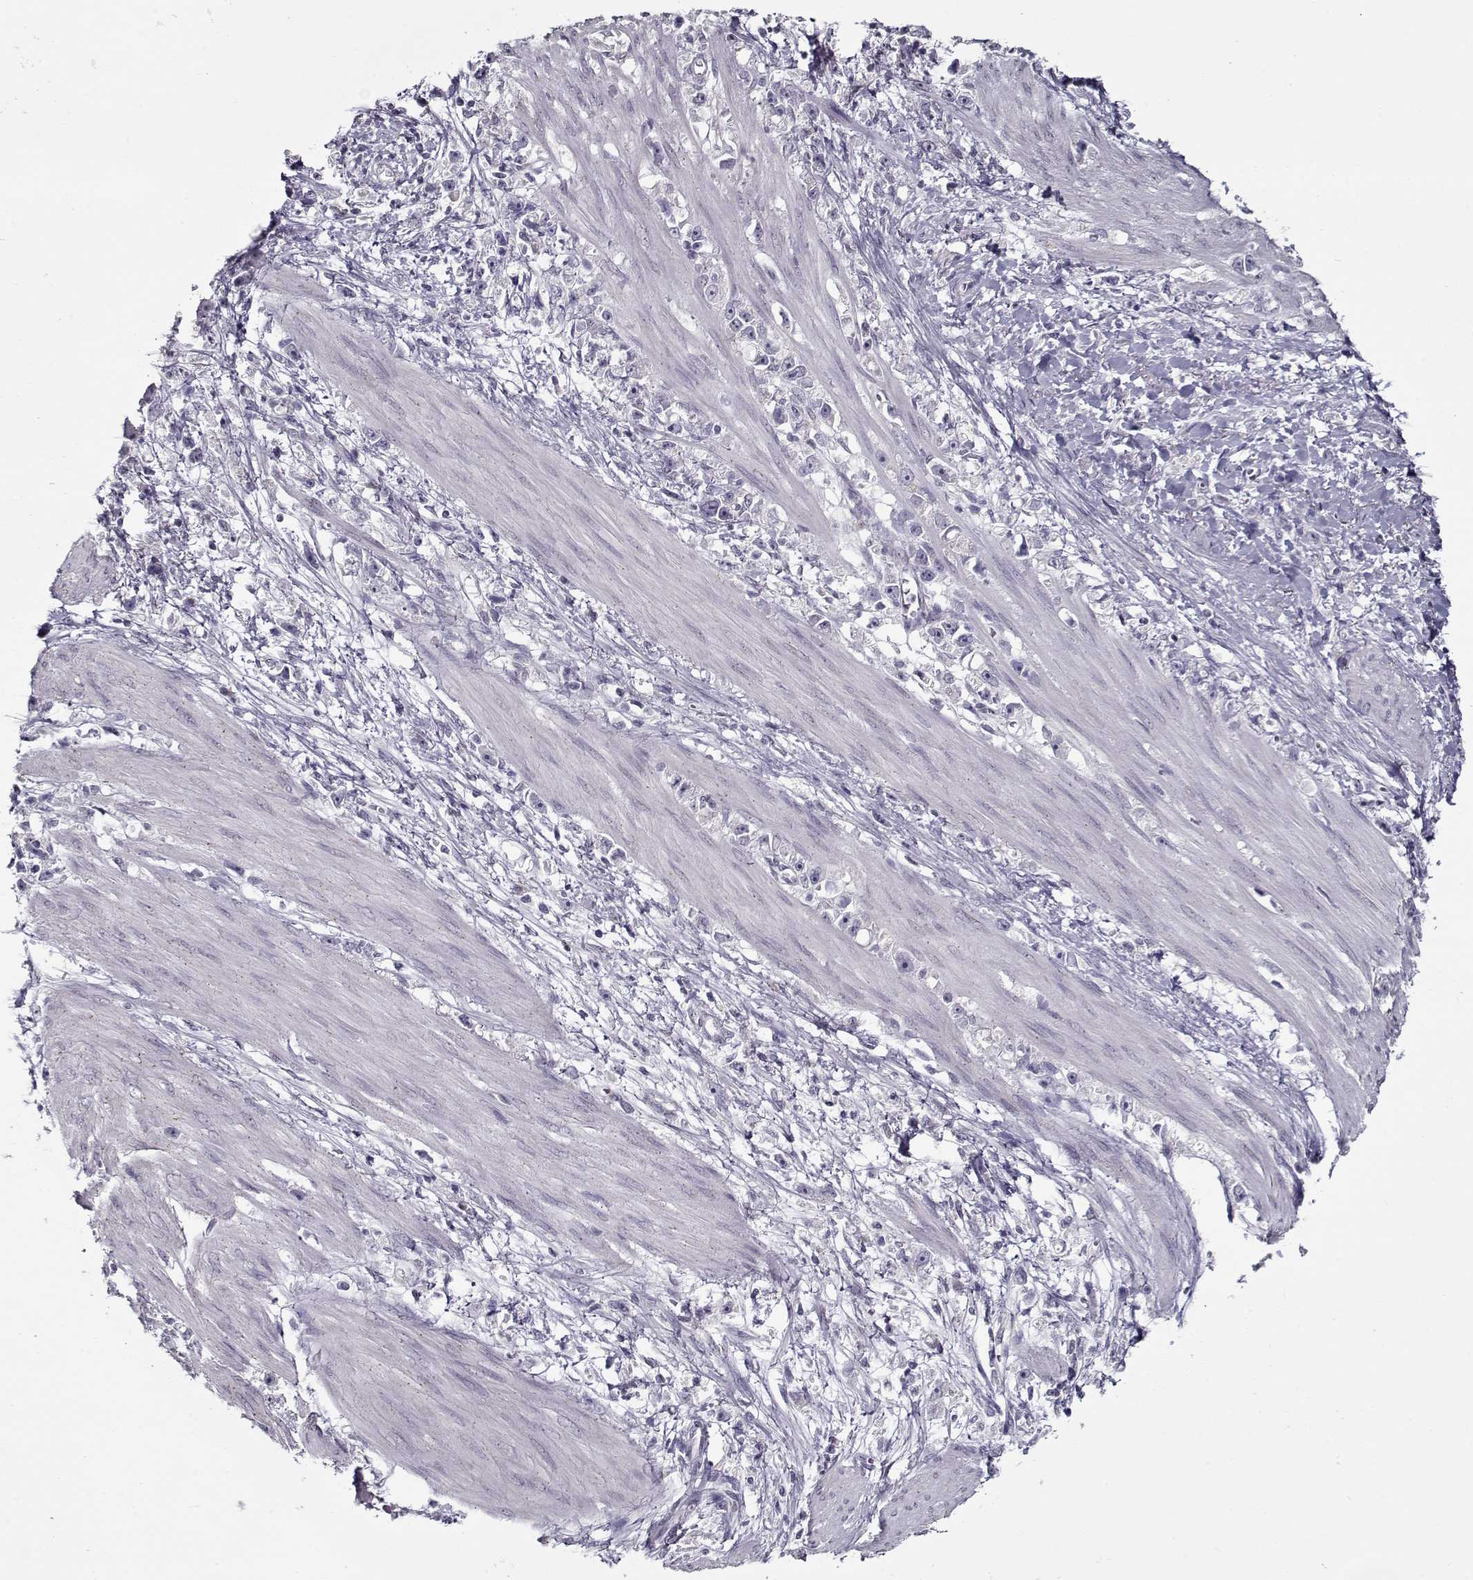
{"staining": {"intensity": "negative", "quantity": "none", "location": "none"}, "tissue": "stomach cancer", "cell_type": "Tumor cells", "image_type": "cancer", "snomed": [{"axis": "morphology", "description": "Adenocarcinoma, NOS"}, {"axis": "topography", "description": "Stomach"}], "caption": "IHC histopathology image of human stomach cancer (adenocarcinoma) stained for a protein (brown), which exhibits no positivity in tumor cells.", "gene": "SEC16B", "patient": {"sex": "female", "age": 59}}